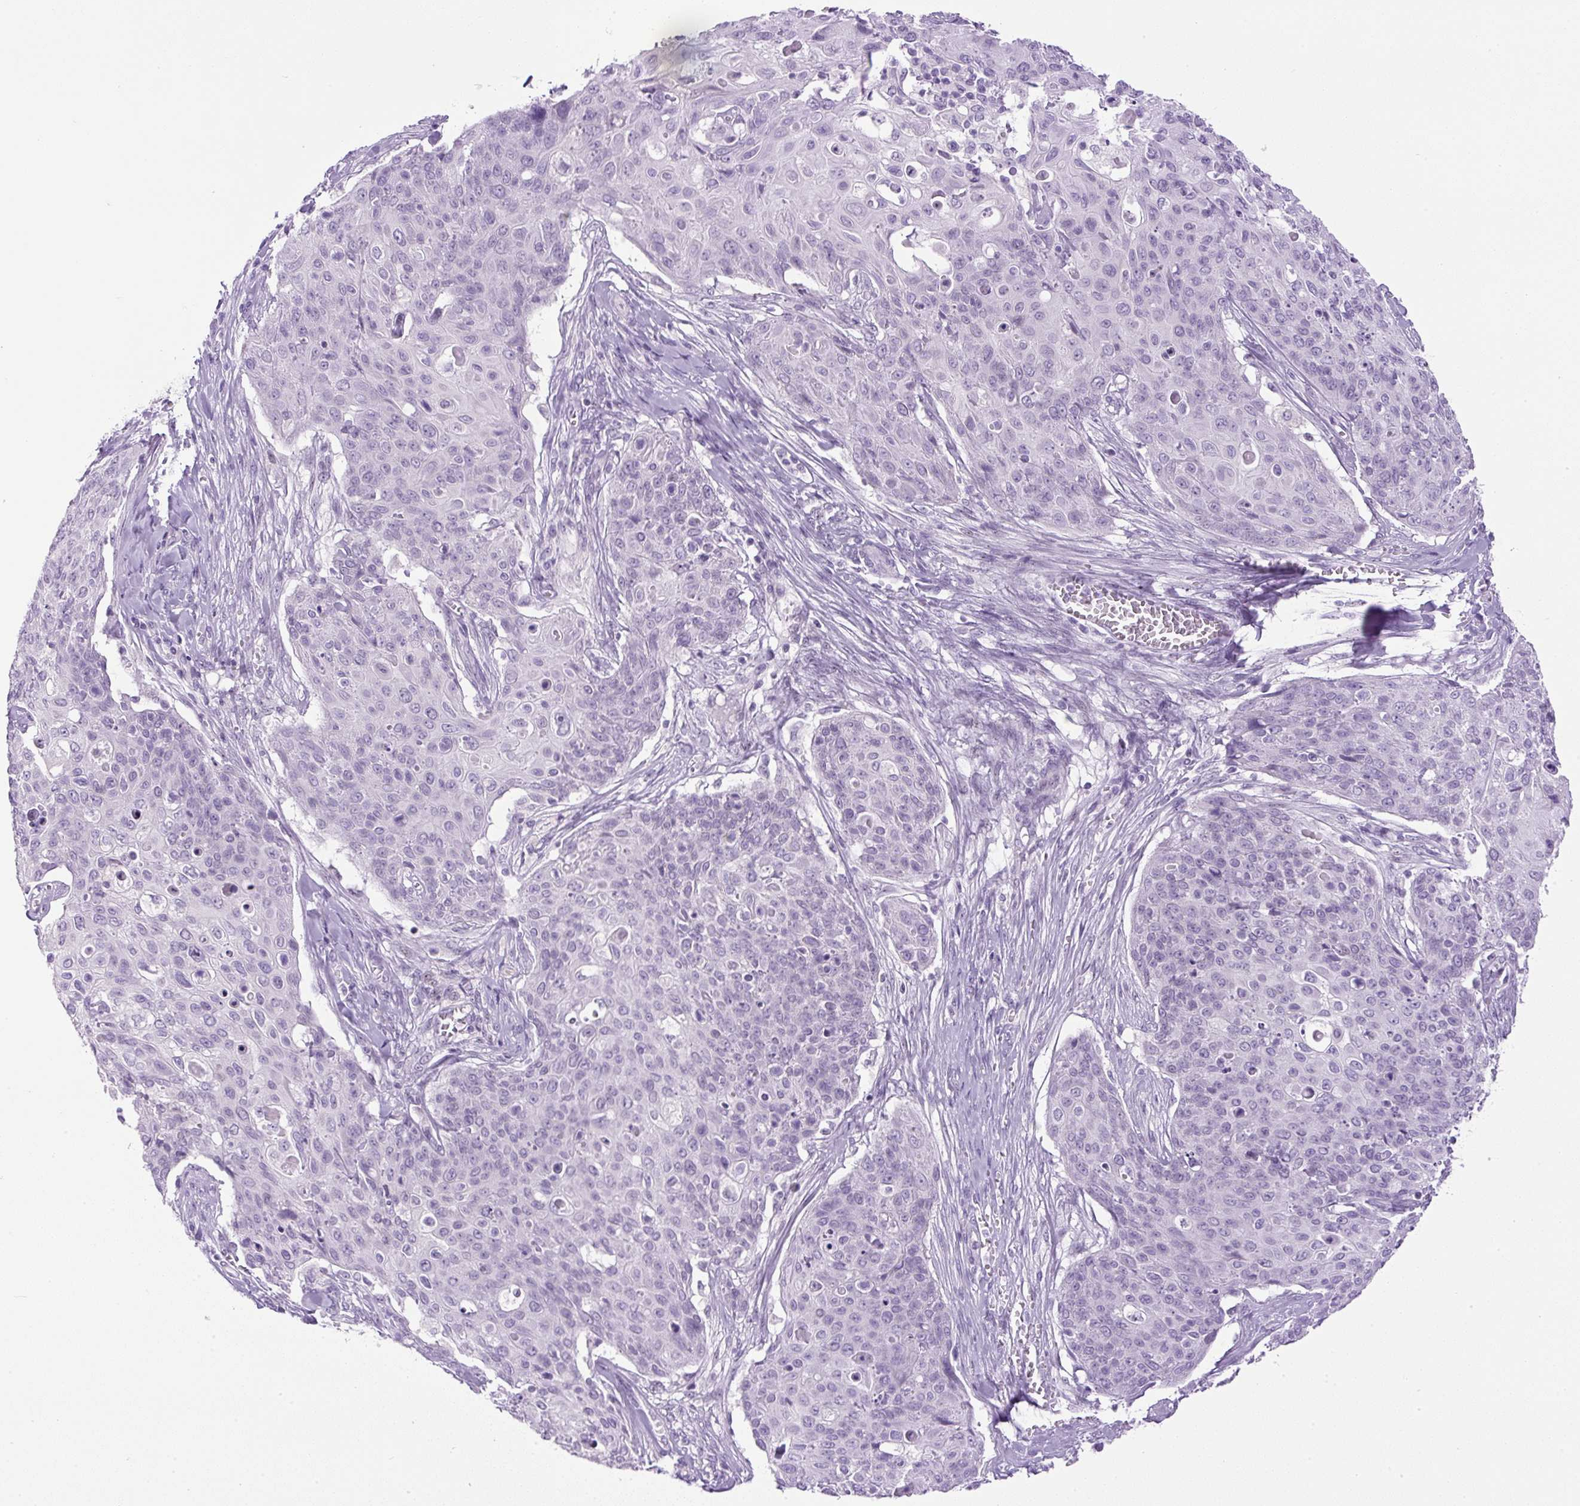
{"staining": {"intensity": "negative", "quantity": "none", "location": "none"}, "tissue": "skin cancer", "cell_type": "Tumor cells", "image_type": "cancer", "snomed": [{"axis": "morphology", "description": "Squamous cell carcinoma, NOS"}, {"axis": "topography", "description": "Skin"}, {"axis": "topography", "description": "Vulva"}], "caption": "The IHC histopathology image has no significant positivity in tumor cells of squamous cell carcinoma (skin) tissue.", "gene": "RHBDD2", "patient": {"sex": "female", "age": 85}}